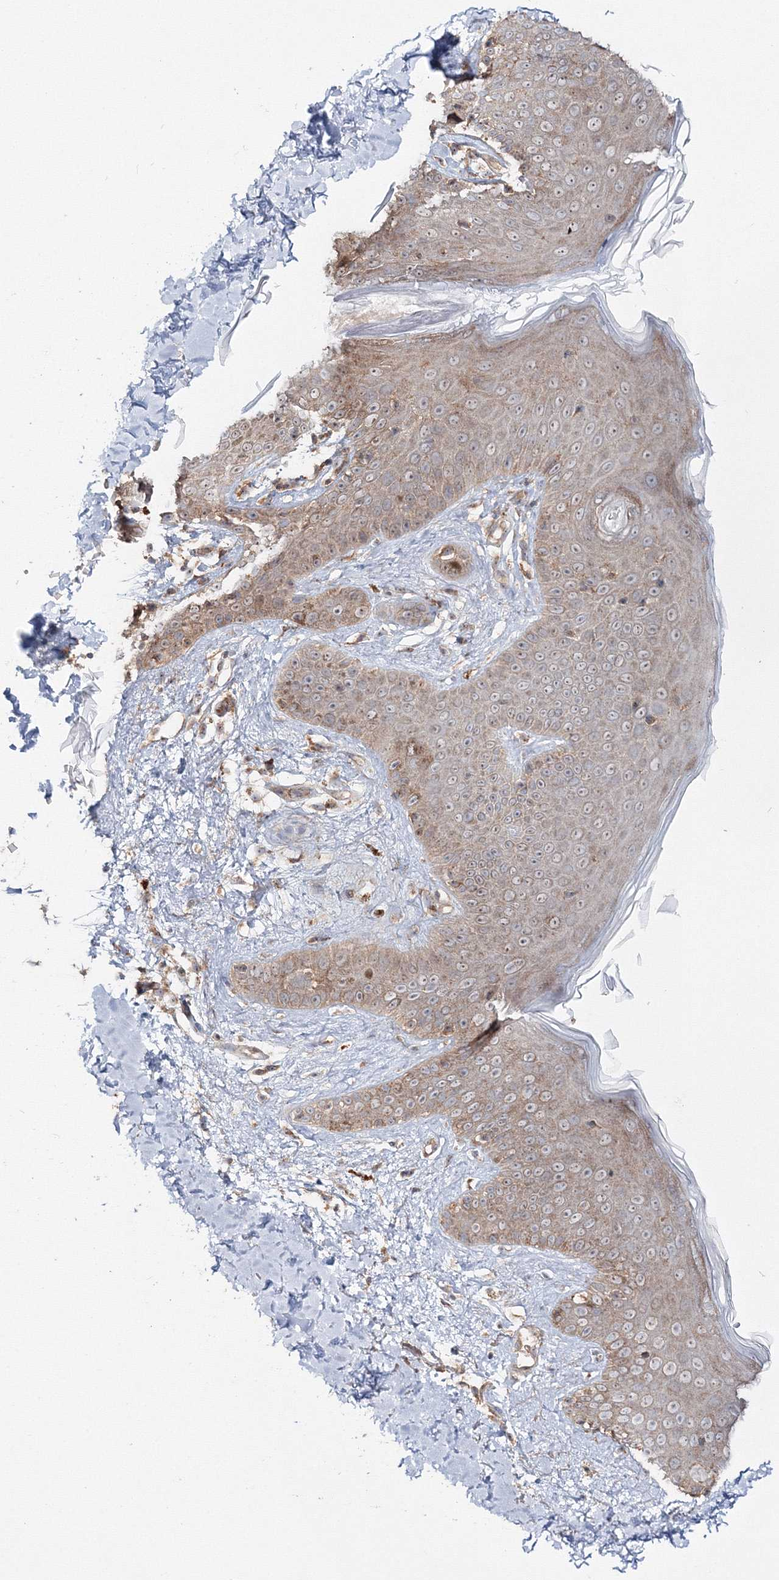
{"staining": {"intensity": "moderate", "quantity": ">75%", "location": "cytoplasmic/membranous"}, "tissue": "skin", "cell_type": "Fibroblasts", "image_type": "normal", "snomed": [{"axis": "morphology", "description": "Normal tissue, NOS"}, {"axis": "topography", "description": "Skin"}], "caption": "Benign skin displays moderate cytoplasmic/membranous positivity in about >75% of fibroblasts The staining was performed using DAB, with brown indicating positive protein expression. Nuclei are stained blue with hematoxylin..", "gene": "PEX13", "patient": {"sex": "male", "age": 52}}